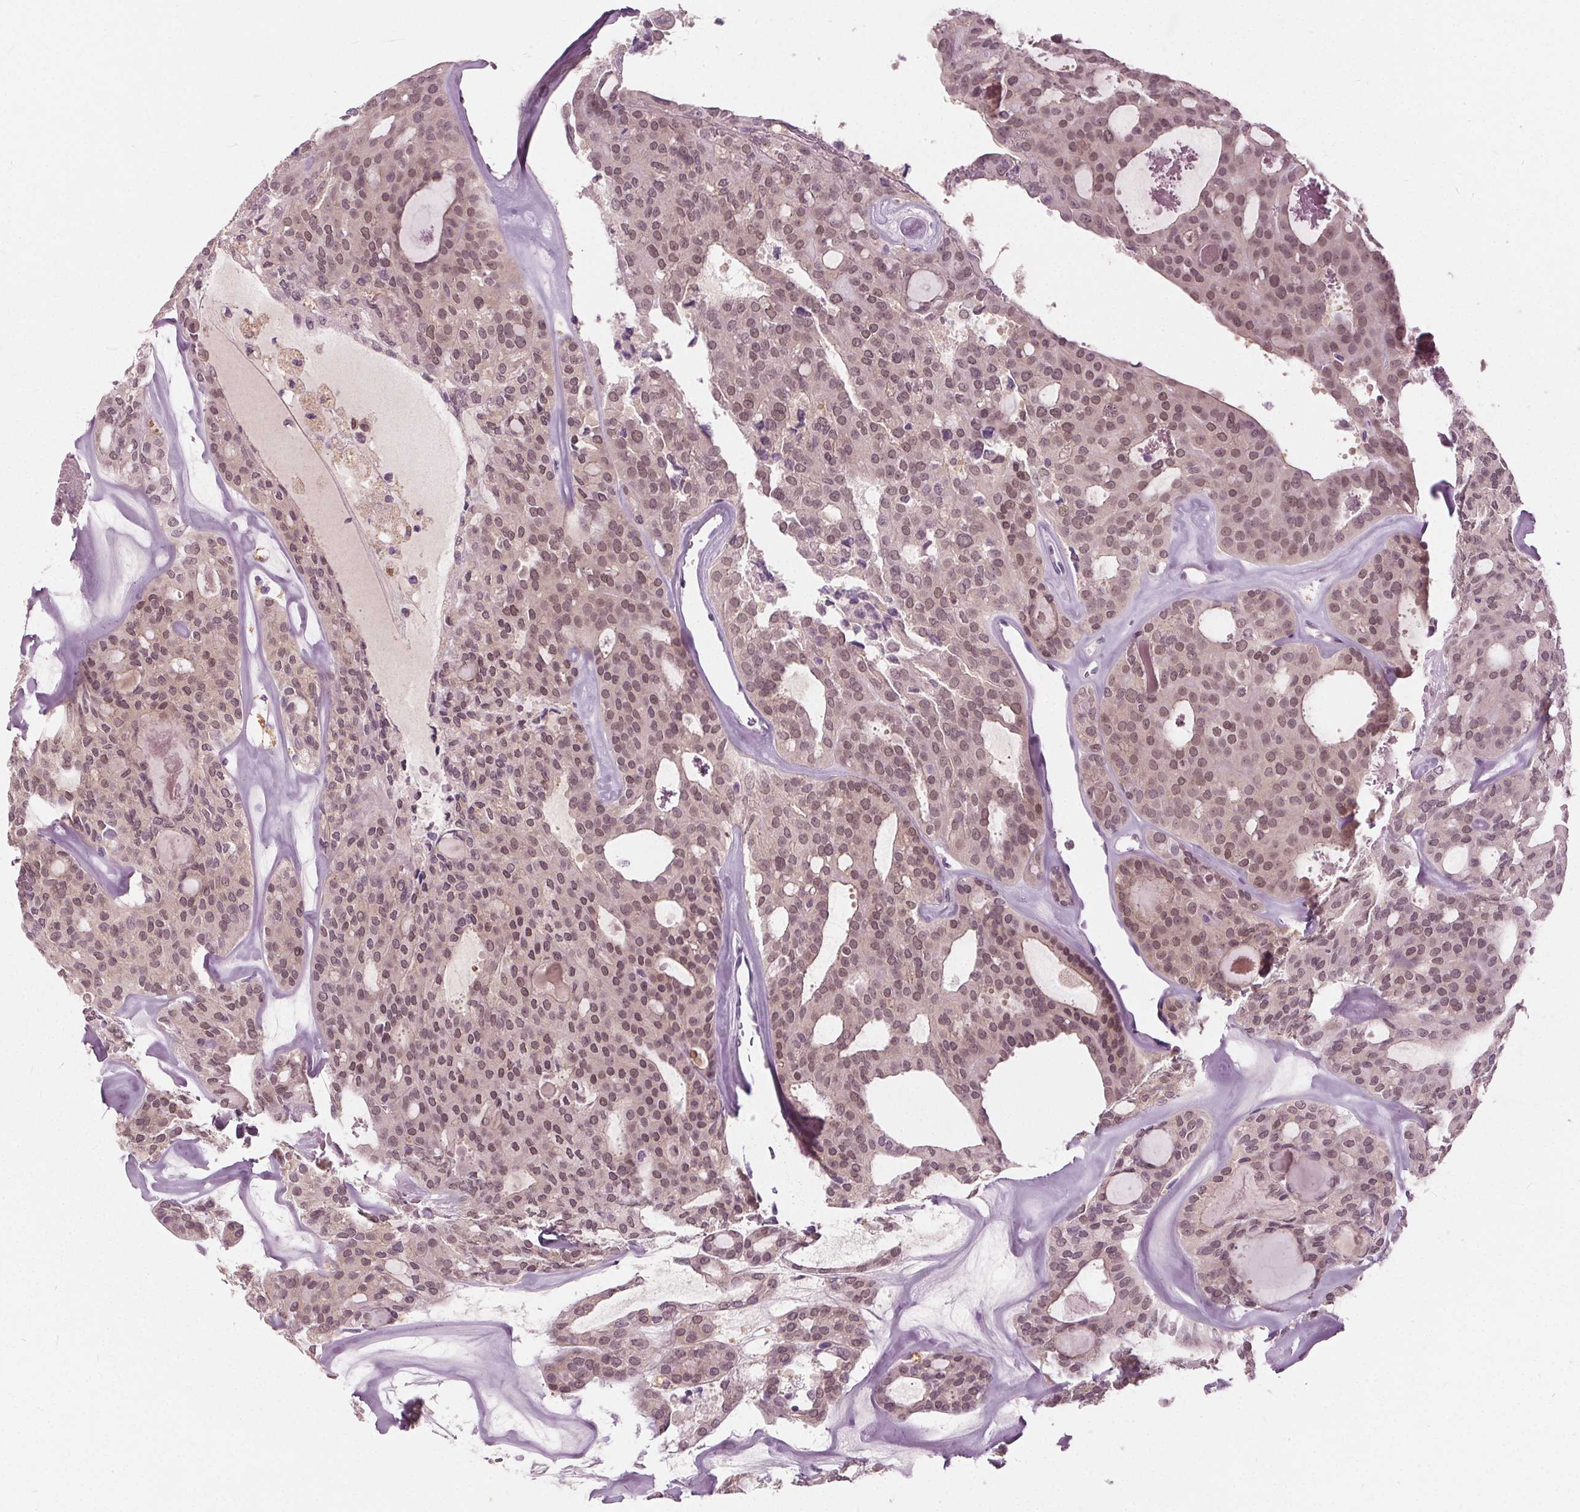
{"staining": {"intensity": "weak", "quantity": "25%-75%", "location": "cytoplasmic/membranous,nuclear"}, "tissue": "thyroid cancer", "cell_type": "Tumor cells", "image_type": "cancer", "snomed": [{"axis": "morphology", "description": "Follicular adenoma carcinoma, NOS"}, {"axis": "topography", "description": "Thyroid gland"}], "caption": "Immunohistochemical staining of thyroid follicular adenoma carcinoma shows low levels of weak cytoplasmic/membranous and nuclear staining in approximately 25%-75% of tumor cells.", "gene": "TKFC", "patient": {"sex": "male", "age": 75}}